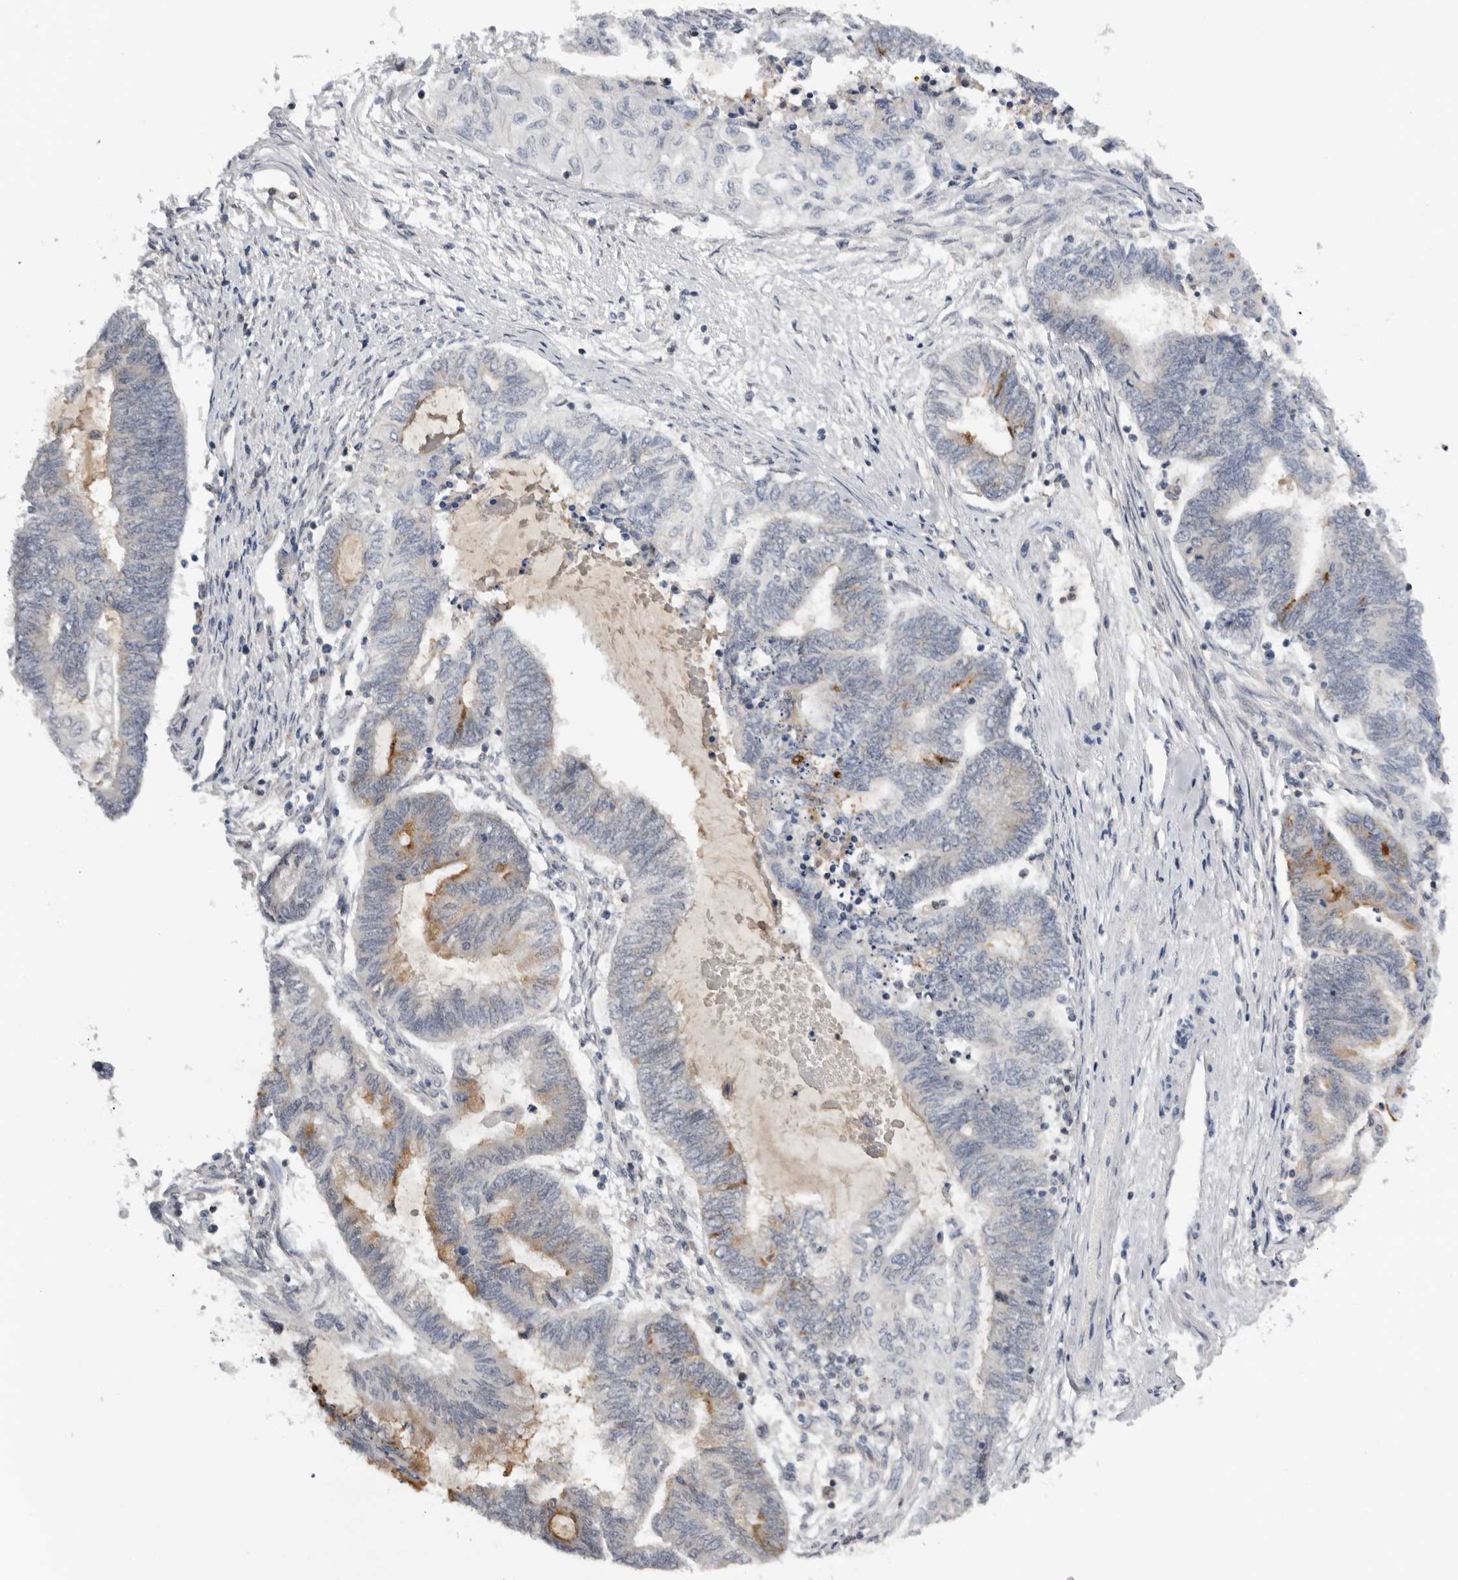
{"staining": {"intensity": "moderate", "quantity": "<25%", "location": "cytoplasmic/membranous"}, "tissue": "endometrial cancer", "cell_type": "Tumor cells", "image_type": "cancer", "snomed": [{"axis": "morphology", "description": "Adenocarcinoma, NOS"}, {"axis": "topography", "description": "Uterus"}, {"axis": "topography", "description": "Endometrium"}], "caption": "IHC micrograph of endometrial adenocarcinoma stained for a protein (brown), which displays low levels of moderate cytoplasmic/membranous positivity in approximately <25% of tumor cells.", "gene": "KIF2B", "patient": {"sex": "female", "age": 70}}